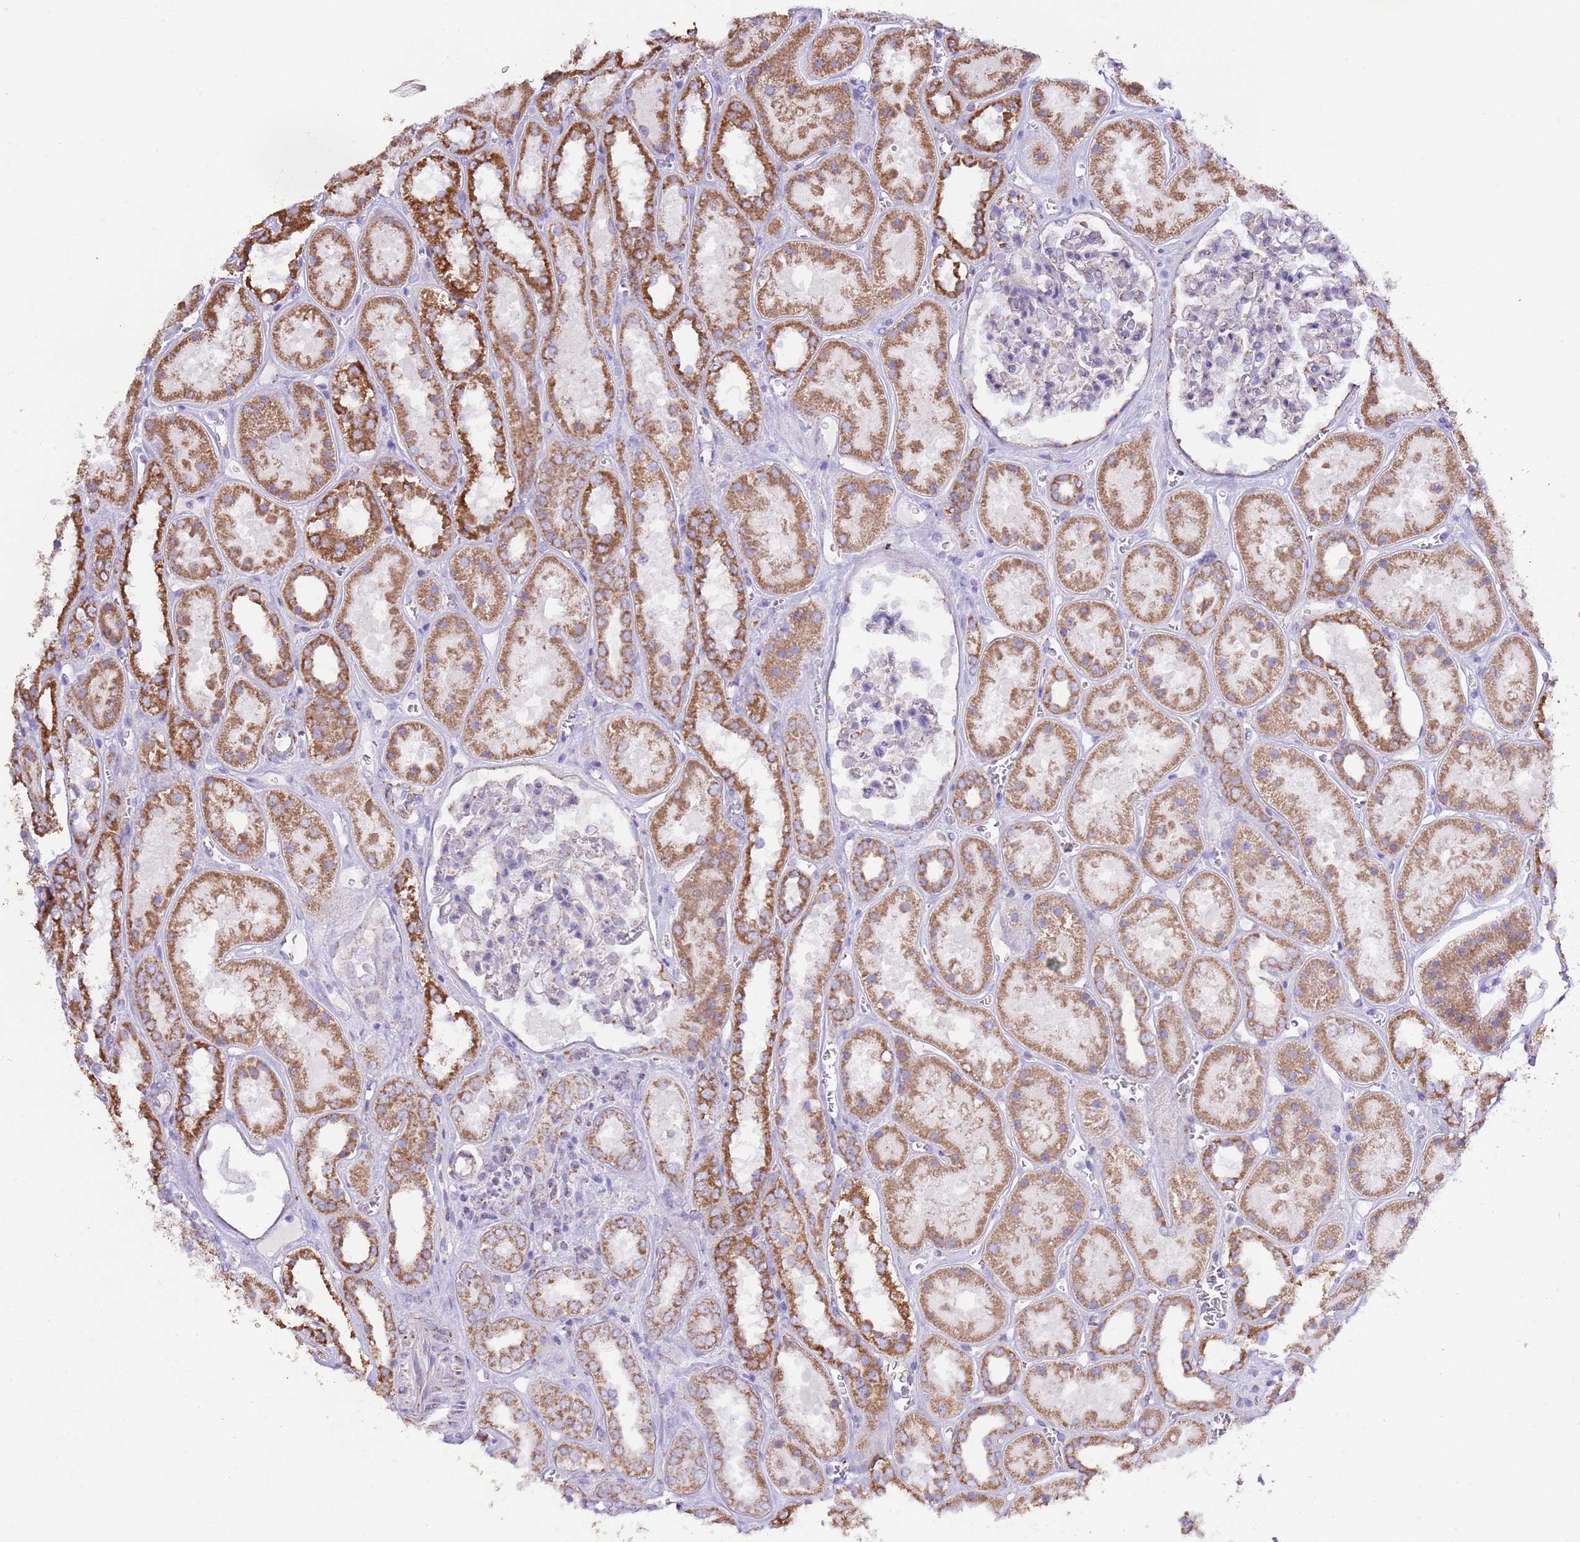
{"staining": {"intensity": "negative", "quantity": "none", "location": "none"}, "tissue": "kidney", "cell_type": "Cells in glomeruli", "image_type": "normal", "snomed": [{"axis": "morphology", "description": "Normal tissue, NOS"}, {"axis": "topography", "description": "Kidney"}], "caption": "Immunohistochemical staining of unremarkable kidney displays no significant positivity in cells in glomeruli. (Immunohistochemistry, brightfield microscopy, high magnification).", "gene": "TEKTIP1", "patient": {"sex": "female", "age": 41}}